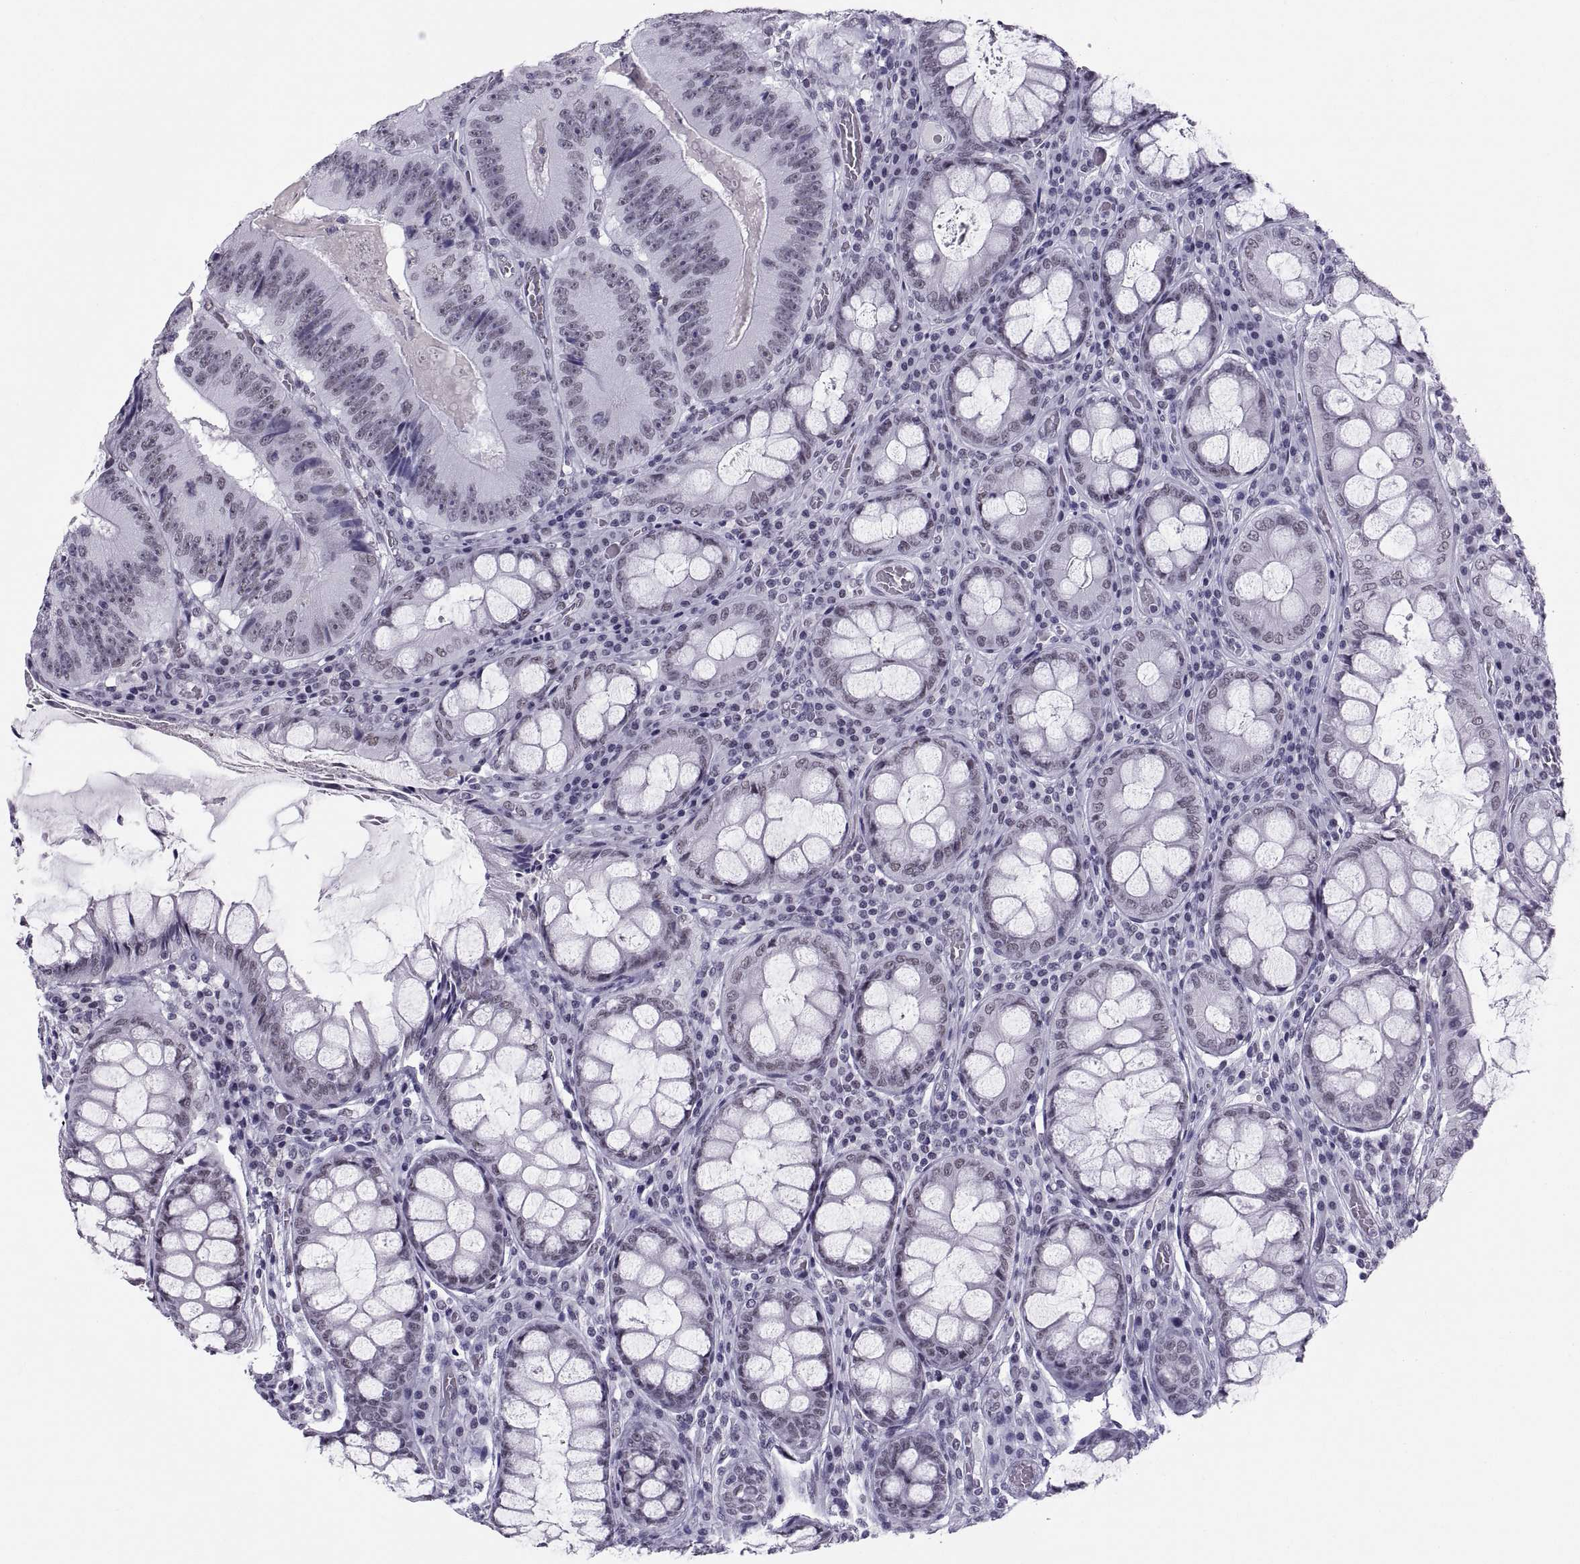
{"staining": {"intensity": "negative", "quantity": "none", "location": "none"}, "tissue": "colorectal cancer", "cell_type": "Tumor cells", "image_type": "cancer", "snomed": [{"axis": "morphology", "description": "Adenocarcinoma, NOS"}, {"axis": "topography", "description": "Colon"}], "caption": "Tumor cells are negative for brown protein staining in colorectal cancer (adenocarcinoma).", "gene": "NEUROD6", "patient": {"sex": "female", "age": 86}}